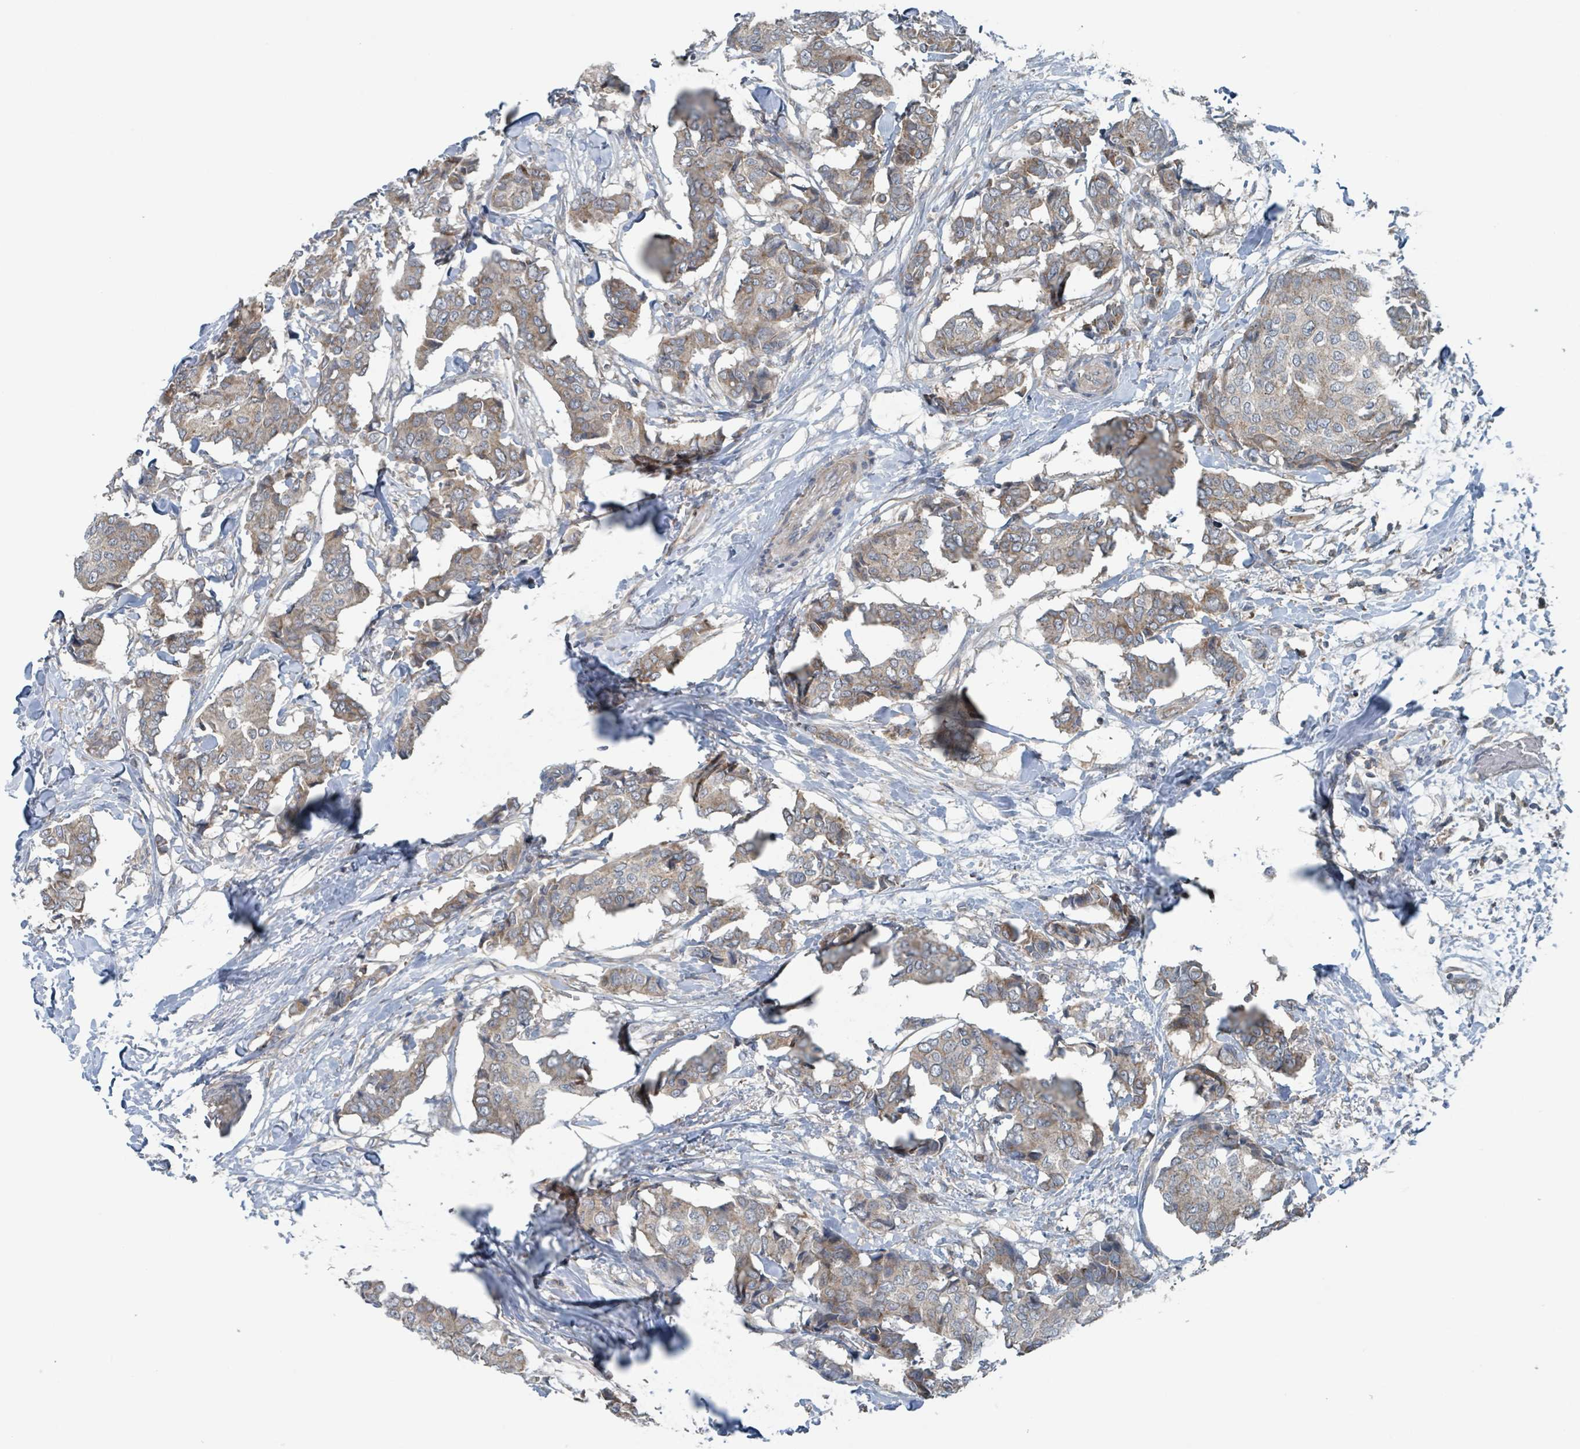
{"staining": {"intensity": "weak", "quantity": ">75%", "location": "cytoplasmic/membranous"}, "tissue": "breast cancer", "cell_type": "Tumor cells", "image_type": "cancer", "snomed": [{"axis": "morphology", "description": "Duct carcinoma"}, {"axis": "topography", "description": "Breast"}], "caption": "Weak cytoplasmic/membranous expression is present in approximately >75% of tumor cells in breast invasive ductal carcinoma.", "gene": "ACBD4", "patient": {"sex": "female", "age": 75}}